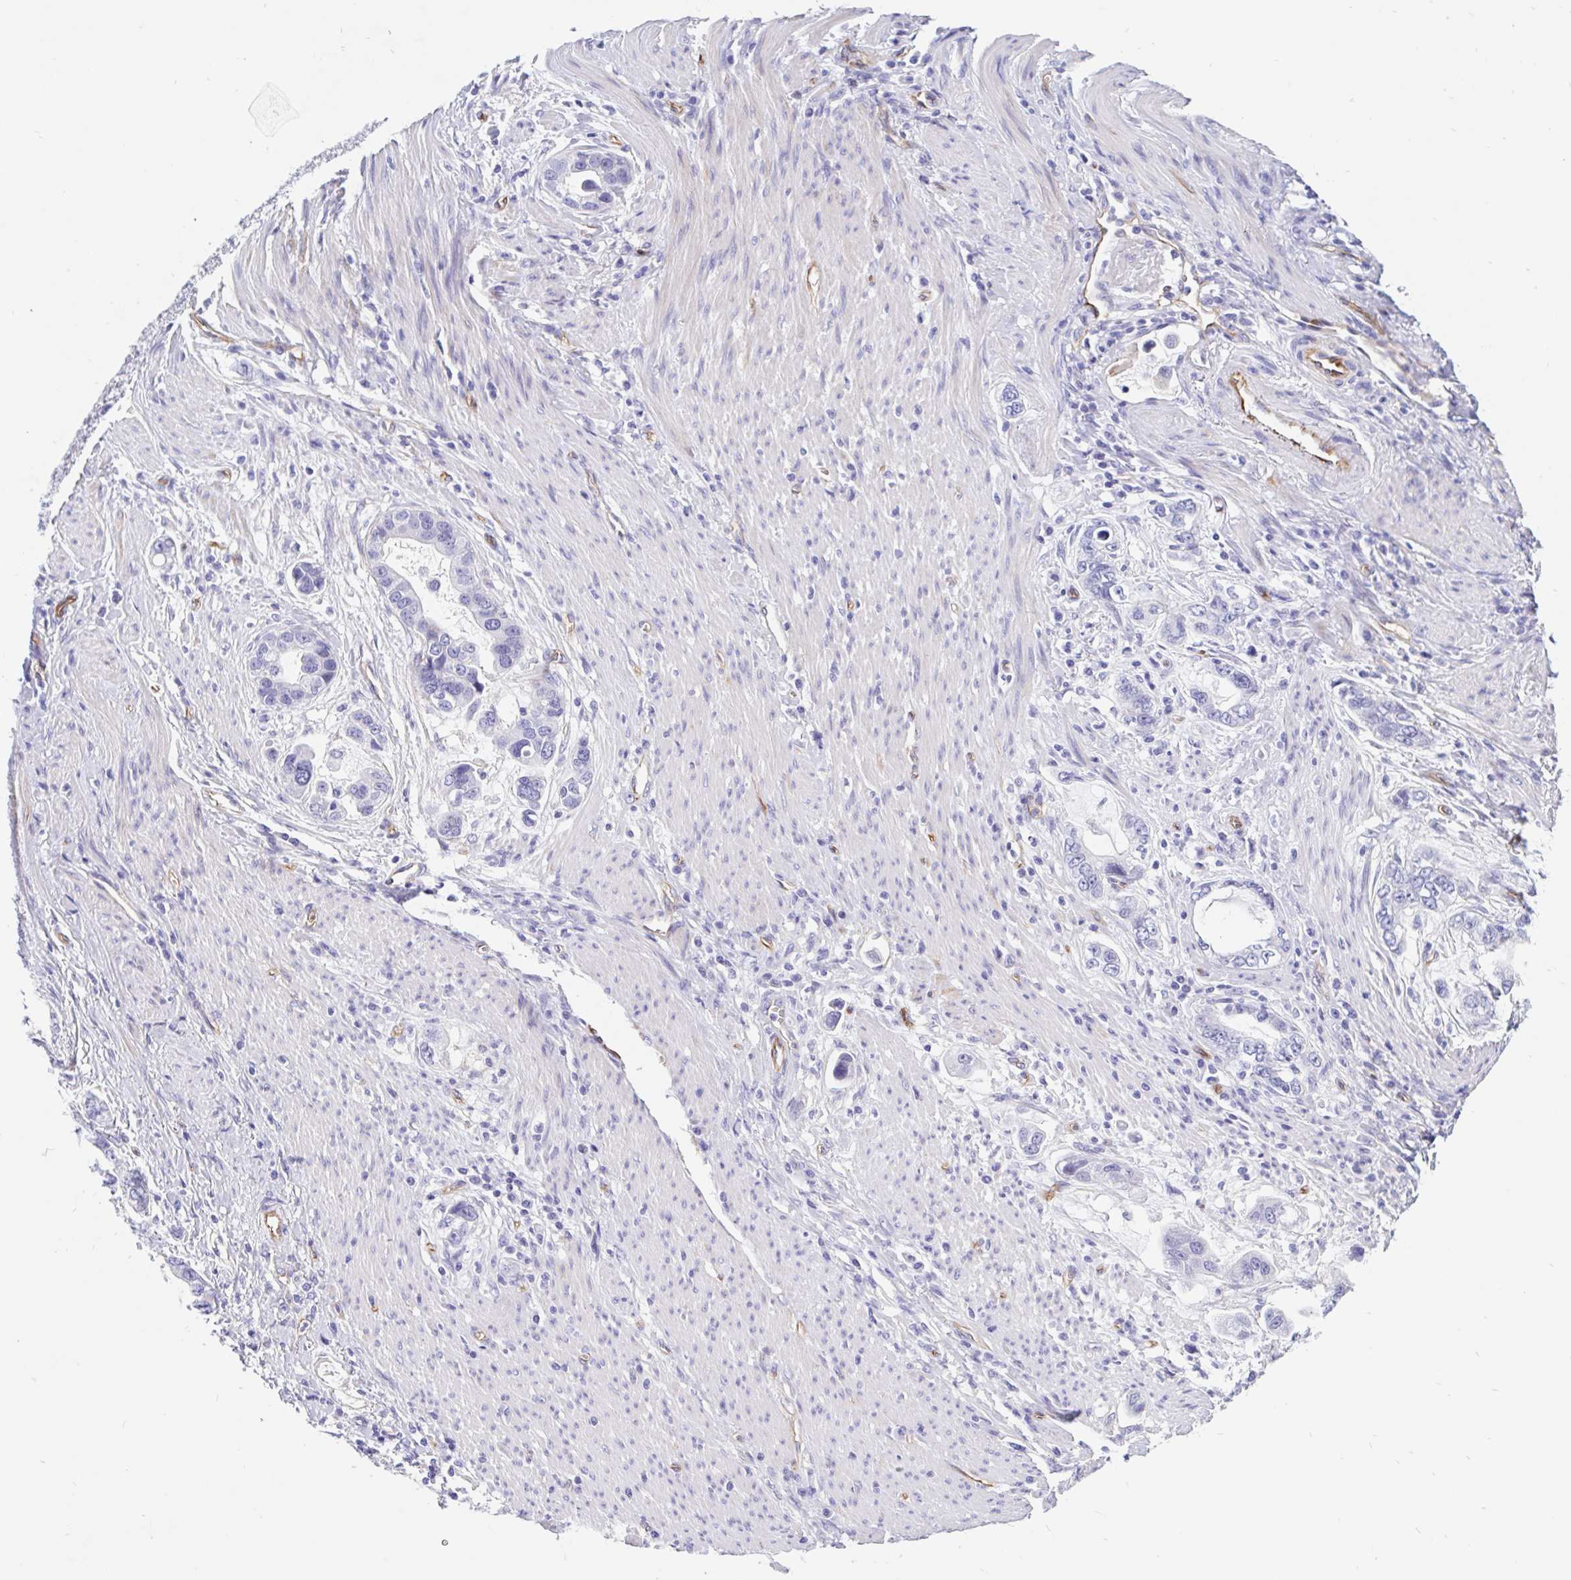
{"staining": {"intensity": "negative", "quantity": "none", "location": "none"}, "tissue": "stomach cancer", "cell_type": "Tumor cells", "image_type": "cancer", "snomed": [{"axis": "morphology", "description": "Adenocarcinoma, NOS"}, {"axis": "topography", "description": "Stomach, lower"}], "caption": "Immunohistochemistry micrograph of adenocarcinoma (stomach) stained for a protein (brown), which shows no expression in tumor cells.", "gene": "LIMCH1", "patient": {"sex": "female", "age": 93}}